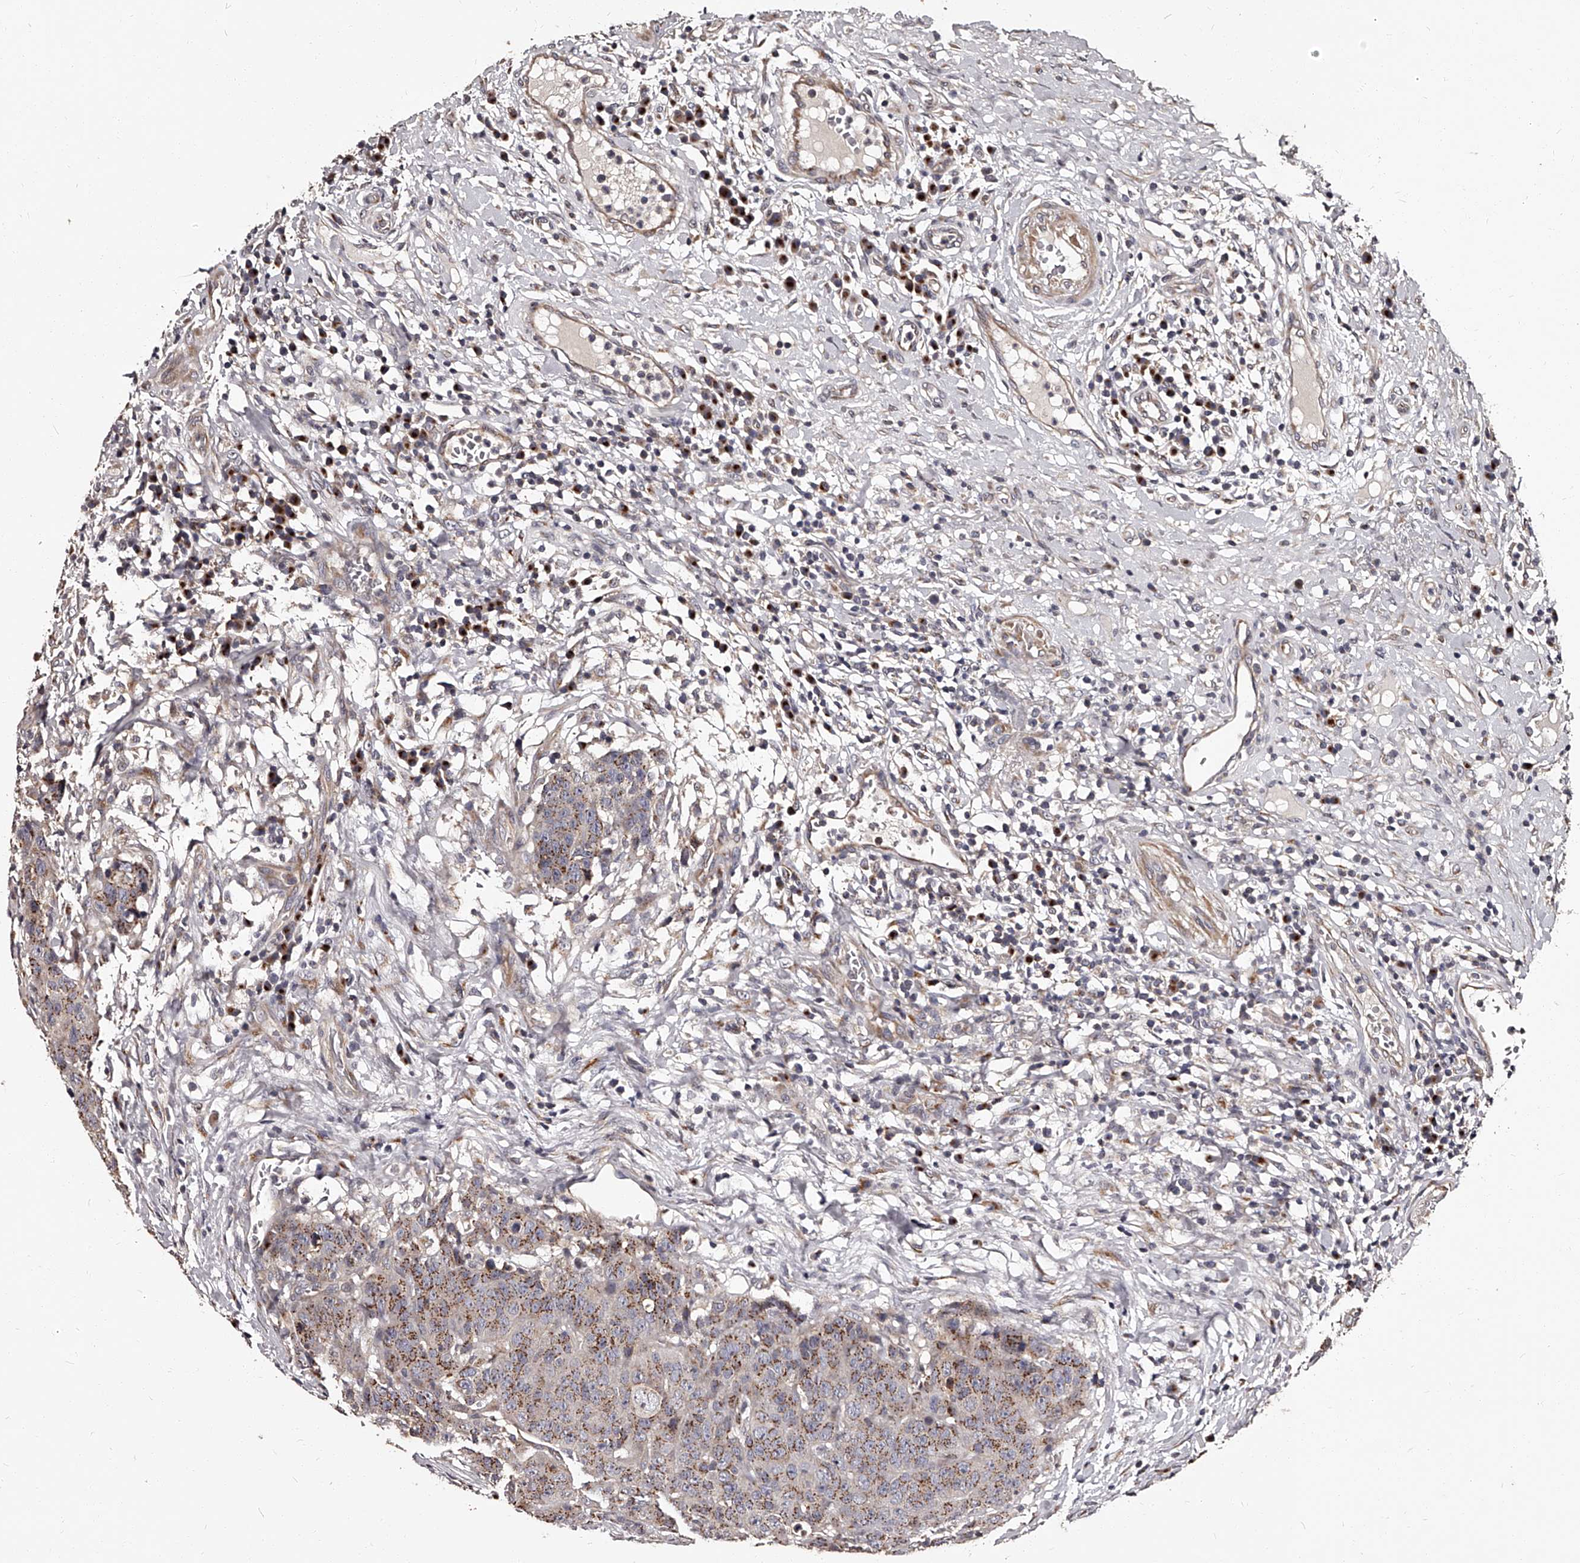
{"staining": {"intensity": "moderate", "quantity": ">75%", "location": "cytoplasmic/membranous"}, "tissue": "head and neck cancer", "cell_type": "Tumor cells", "image_type": "cancer", "snomed": [{"axis": "morphology", "description": "Squamous cell carcinoma, NOS"}, {"axis": "topography", "description": "Head-Neck"}], "caption": "A high-resolution image shows immunohistochemistry (IHC) staining of head and neck cancer (squamous cell carcinoma), which shows moderate cytoplasmic/membranous expression in approximately >75% of tumor cells.", "gene": "RSC1A1", "patient": {"sex": "male", "age": 66}}